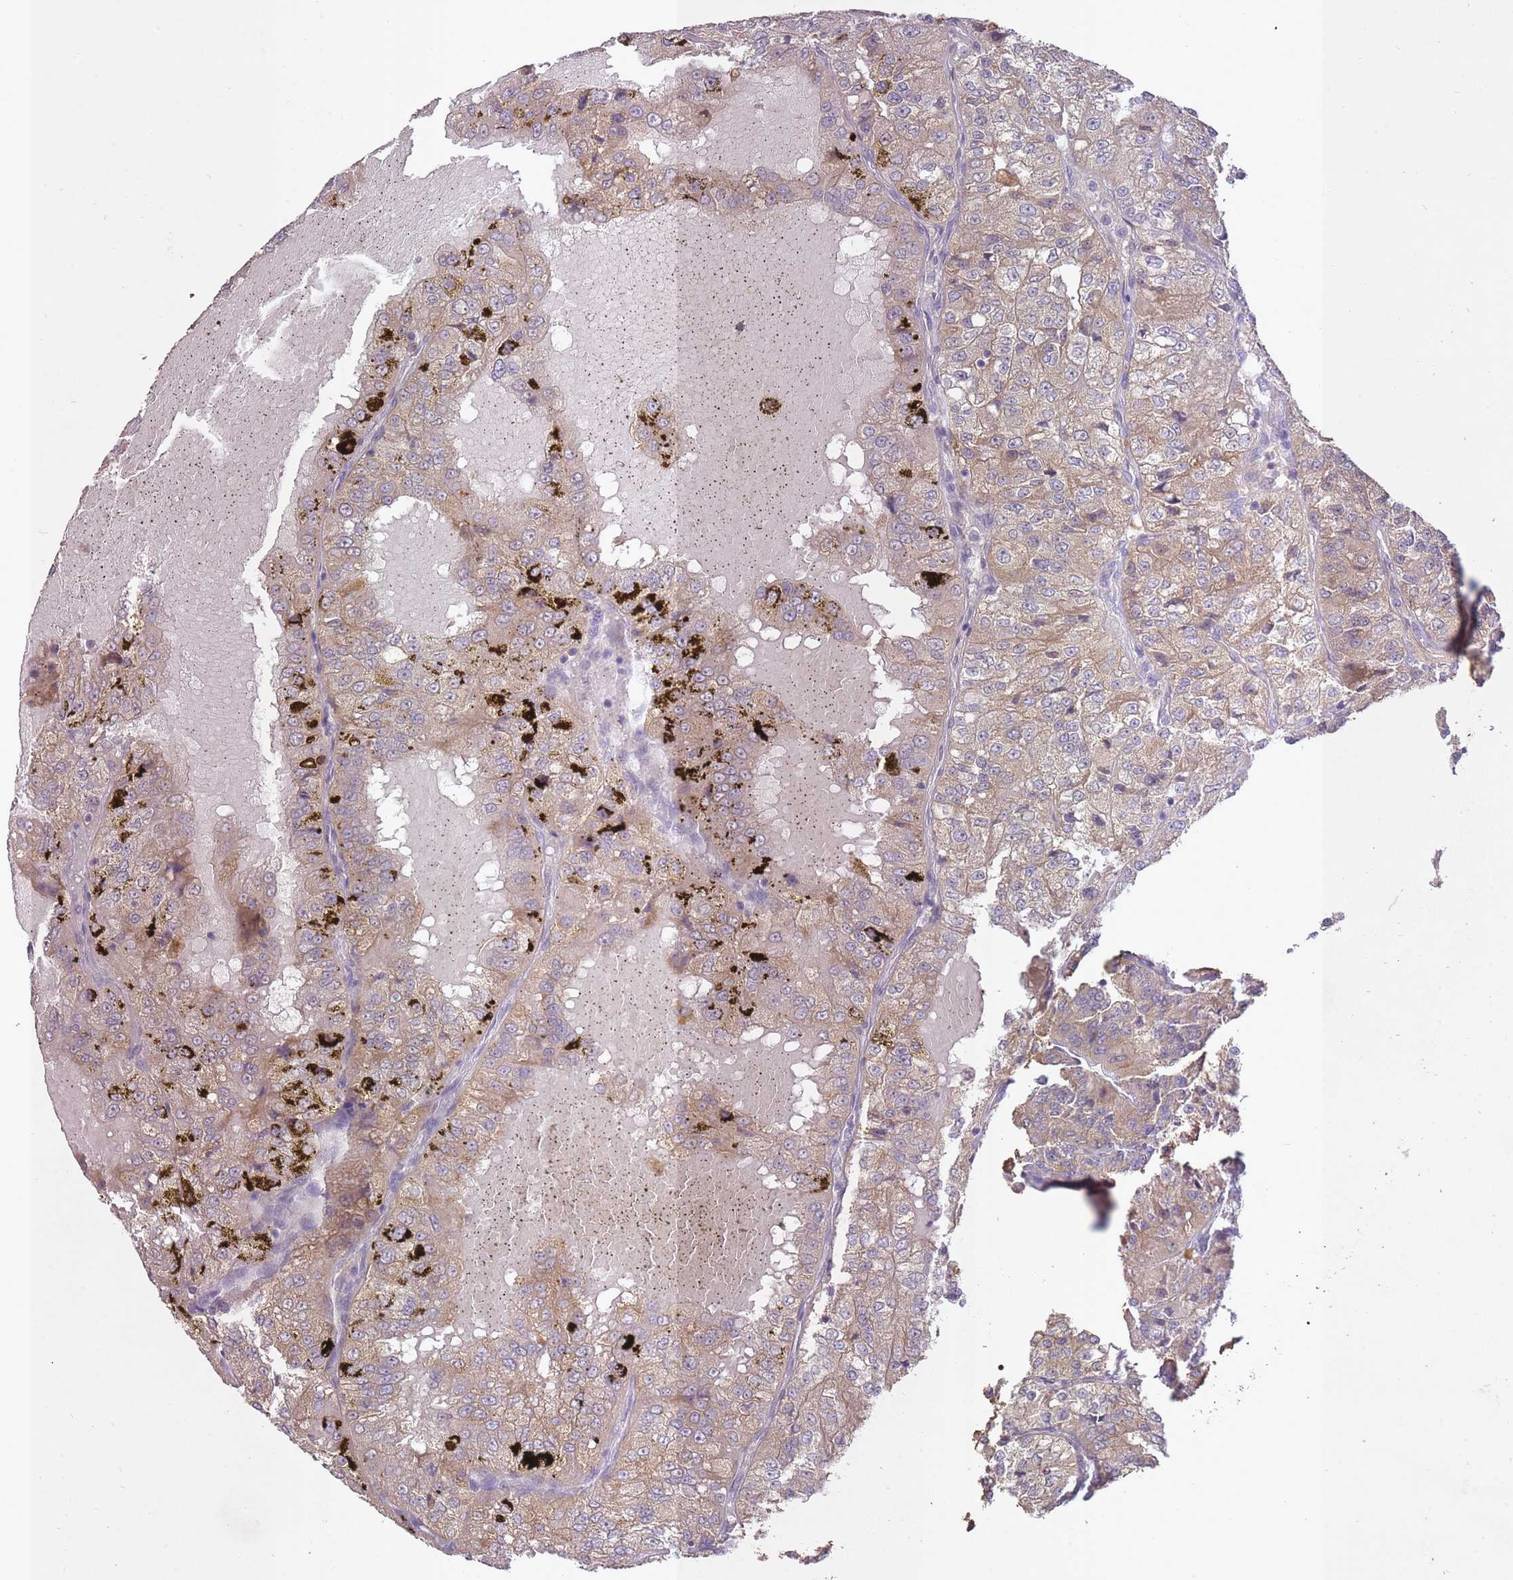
{"staining": {"intensity": "moderate", "quantity": ">75%", "location": "cytoplasmic/membranous"}, "tissue": "renal cancer", "cell_type": "Tumor cells", "image_type": "cancer", "snomed": [{"axis": "morphology", "description": "Adenocarcinoma, NOS"}, {"axis": "topography", "description": "Kidney"}], "caption": "Renal adenocarcinoma stained with DAB IHC exhibits medium levels of moderate cytoplasmic/membranous positivity in approximately >75% of tumor cells. Immunohistochemistry stains the protein of interest in brown and the nuclei are stained blue.", "gene": "LRATD2", "patient": {"sex": "female", "age": 63}}